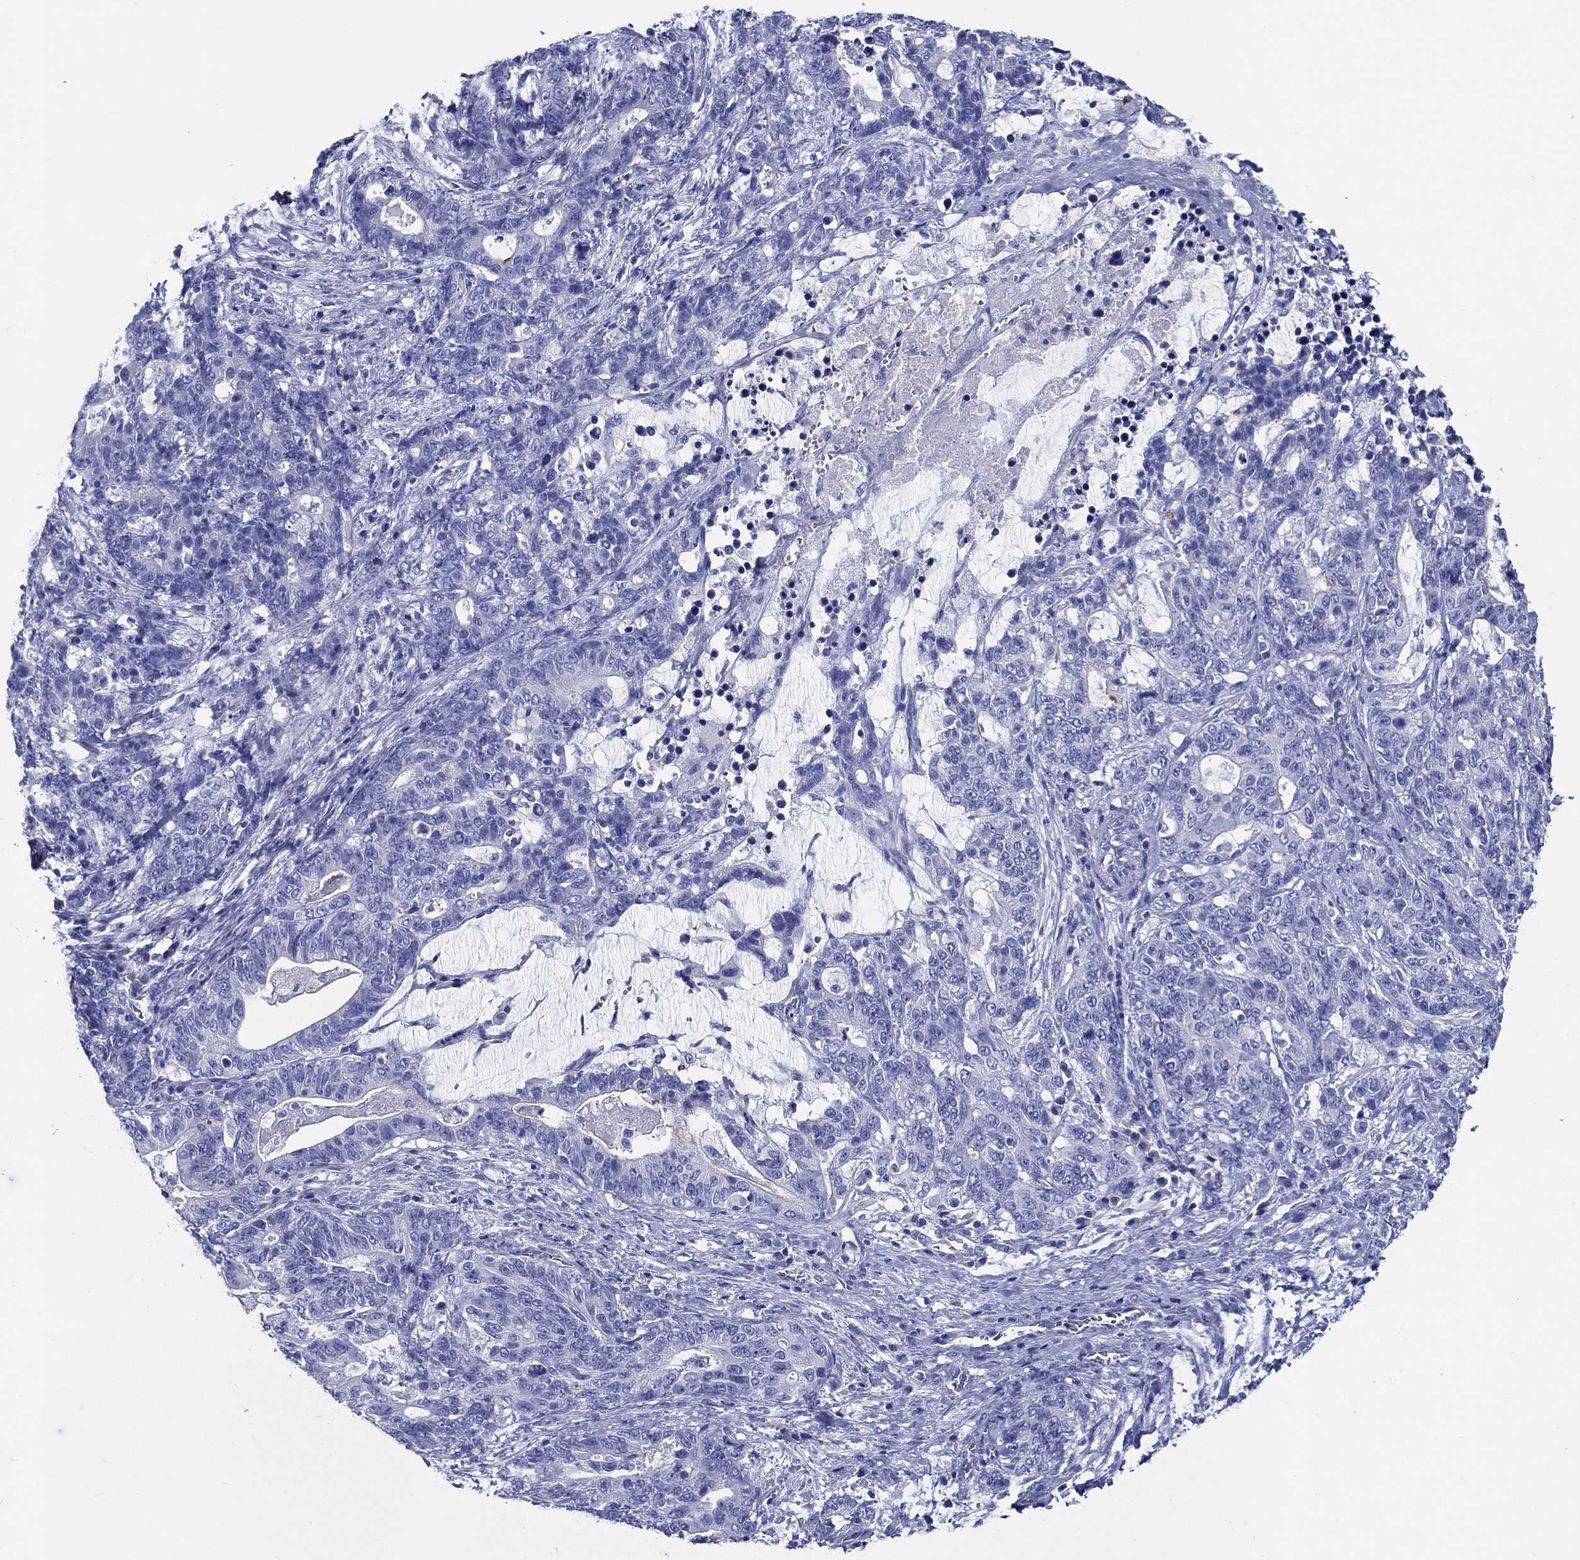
{"staining": {"intensity": "negative", "quantity": "none", "location": "none"}, "tissue": "stomach cancer", "cell_type": "Tumor cells", "image_type": "cancer", "snomed": [{"axis": "morphology", "description": "Normal tissue, NOS"}, {"axis": "morphology", "description": "Adenocarcinoma, NOS"}, {"axis": "topography", "description": "Stomach"}], "caption": "Histopathology image shows no protein positivity in tumor cells of adenocarcinoma (stomach) tissue.", "gene": "ACE2", "patient": {"sex": "female", "age": 64}}